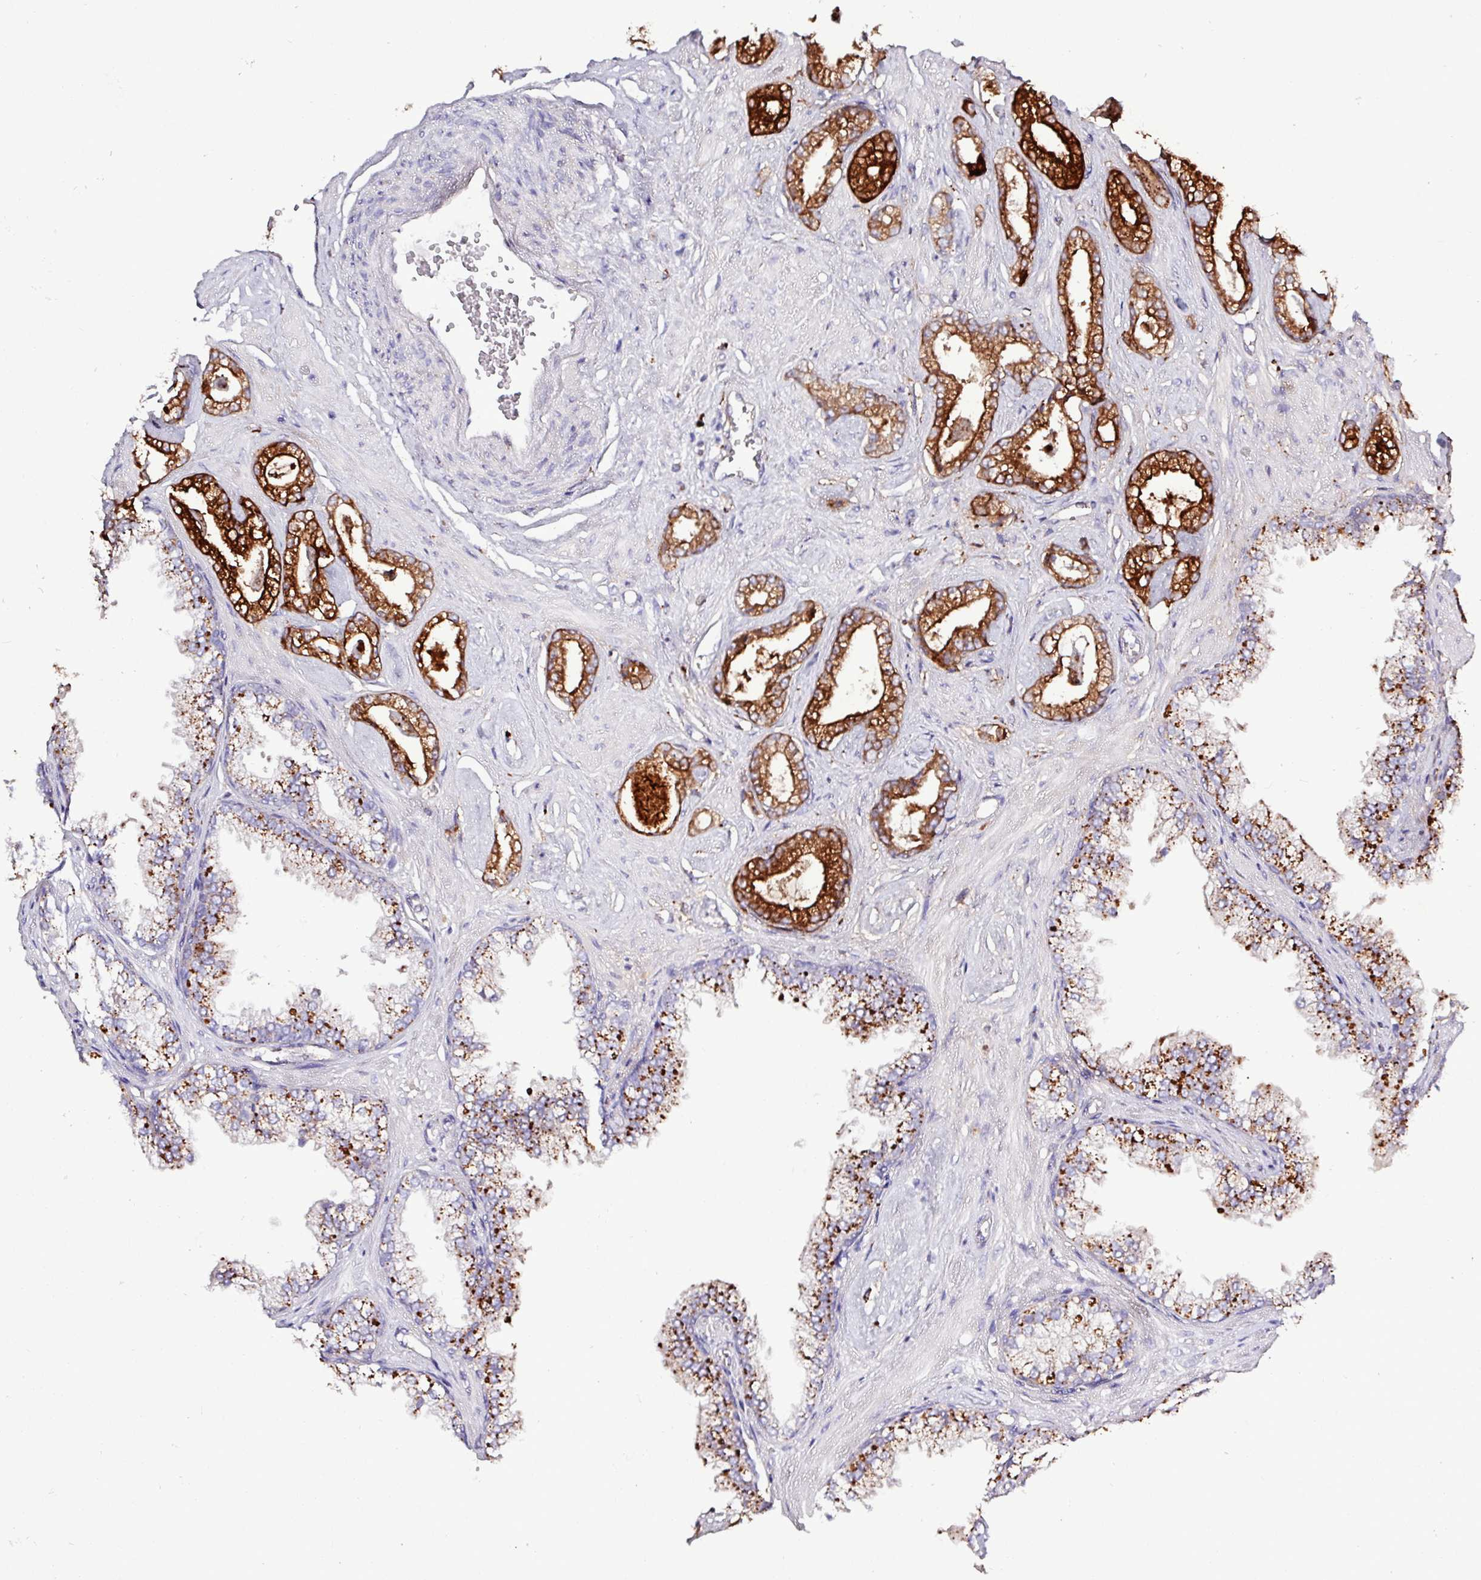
{"staining": {"intensity": "strong", "quantity": ">75%", "location": "cytoplasmic/membranous"}, "tissue": "prostate cancer", "cell_type": "Tumor cells", "image_type": "cancer", "snomed": [{"axis": "morphology", "description": "Adenocarcinoma, Low grade"}, {"axis": "topography", "description": "Prostate"}], "caption": "High-power microscopy captured an immunohistochemistry (IHC) histopathology image of low-grade adenocarcinoma (prostate), revealing strong cytoplasmic/membranous positivity in about >75% of tumor cells. (Stains: DAB (3,3'-diaminobenzidine) in brown, nuclei in blue, Microscopy: brightfield microscopy at high magnification).", "gene": "AMIGO2", "patient": {"sex": "male", "age": 60}}